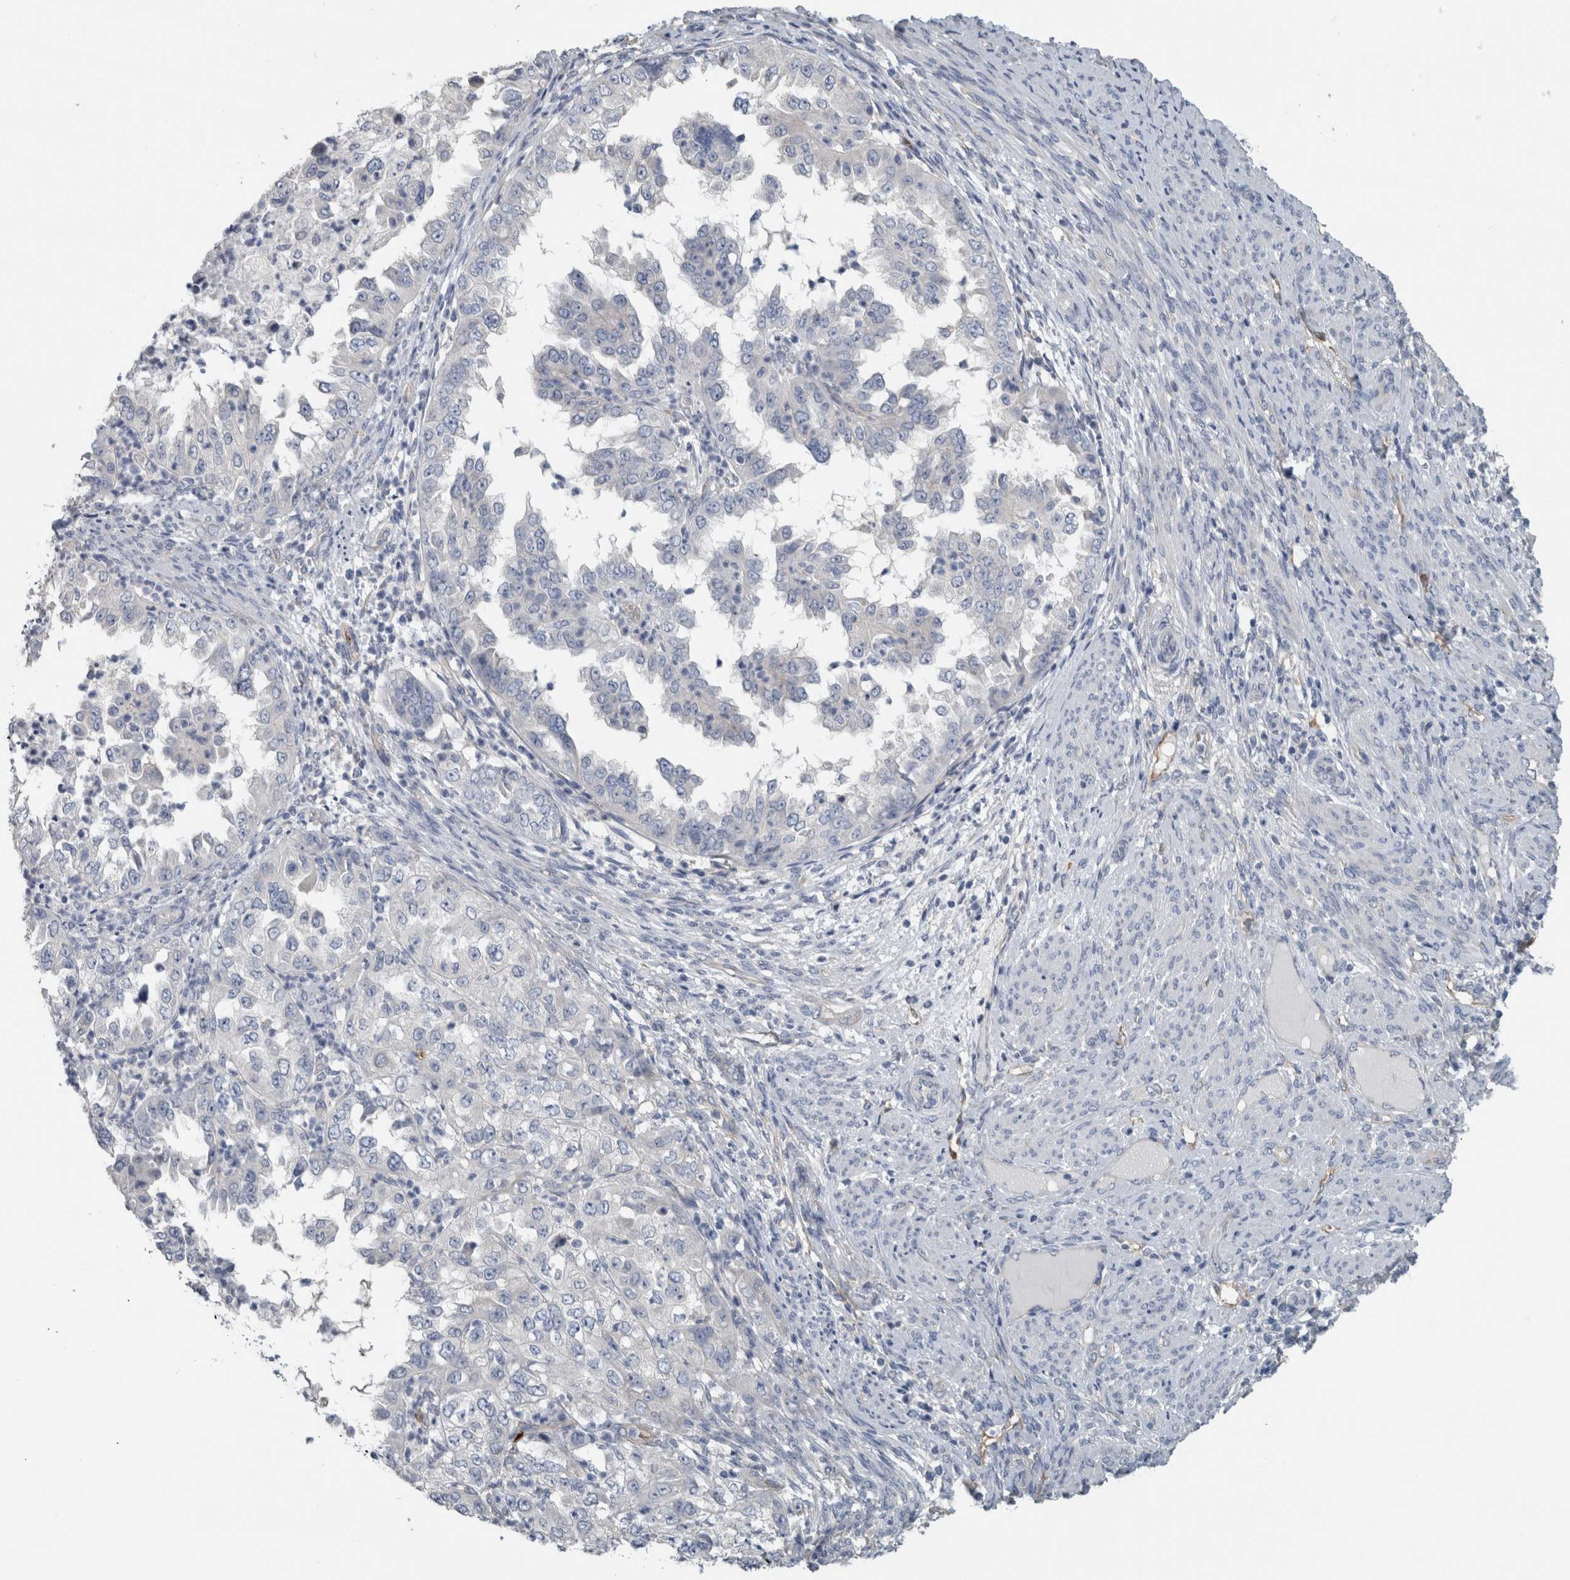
{"staining": {"intensity": "negative", "quantity": "none", "location": "none"}, "tissue": "endometrial cancer", "cell_type": "Tumor cells", "image_type": "cancer", "snomed": [{"axis": "morphology", "description": "Adenocarcinoma, NOS"}, {"axis": "topography", "description": "Endometrium"}], "caption": "Immunohistochemistry (IHC) of human adenocarcinoma (endometrial) demonstrates no expression in tumor cells.", "gene": "SH3GL2", "patient": {"sex": "female", "age": 85}}